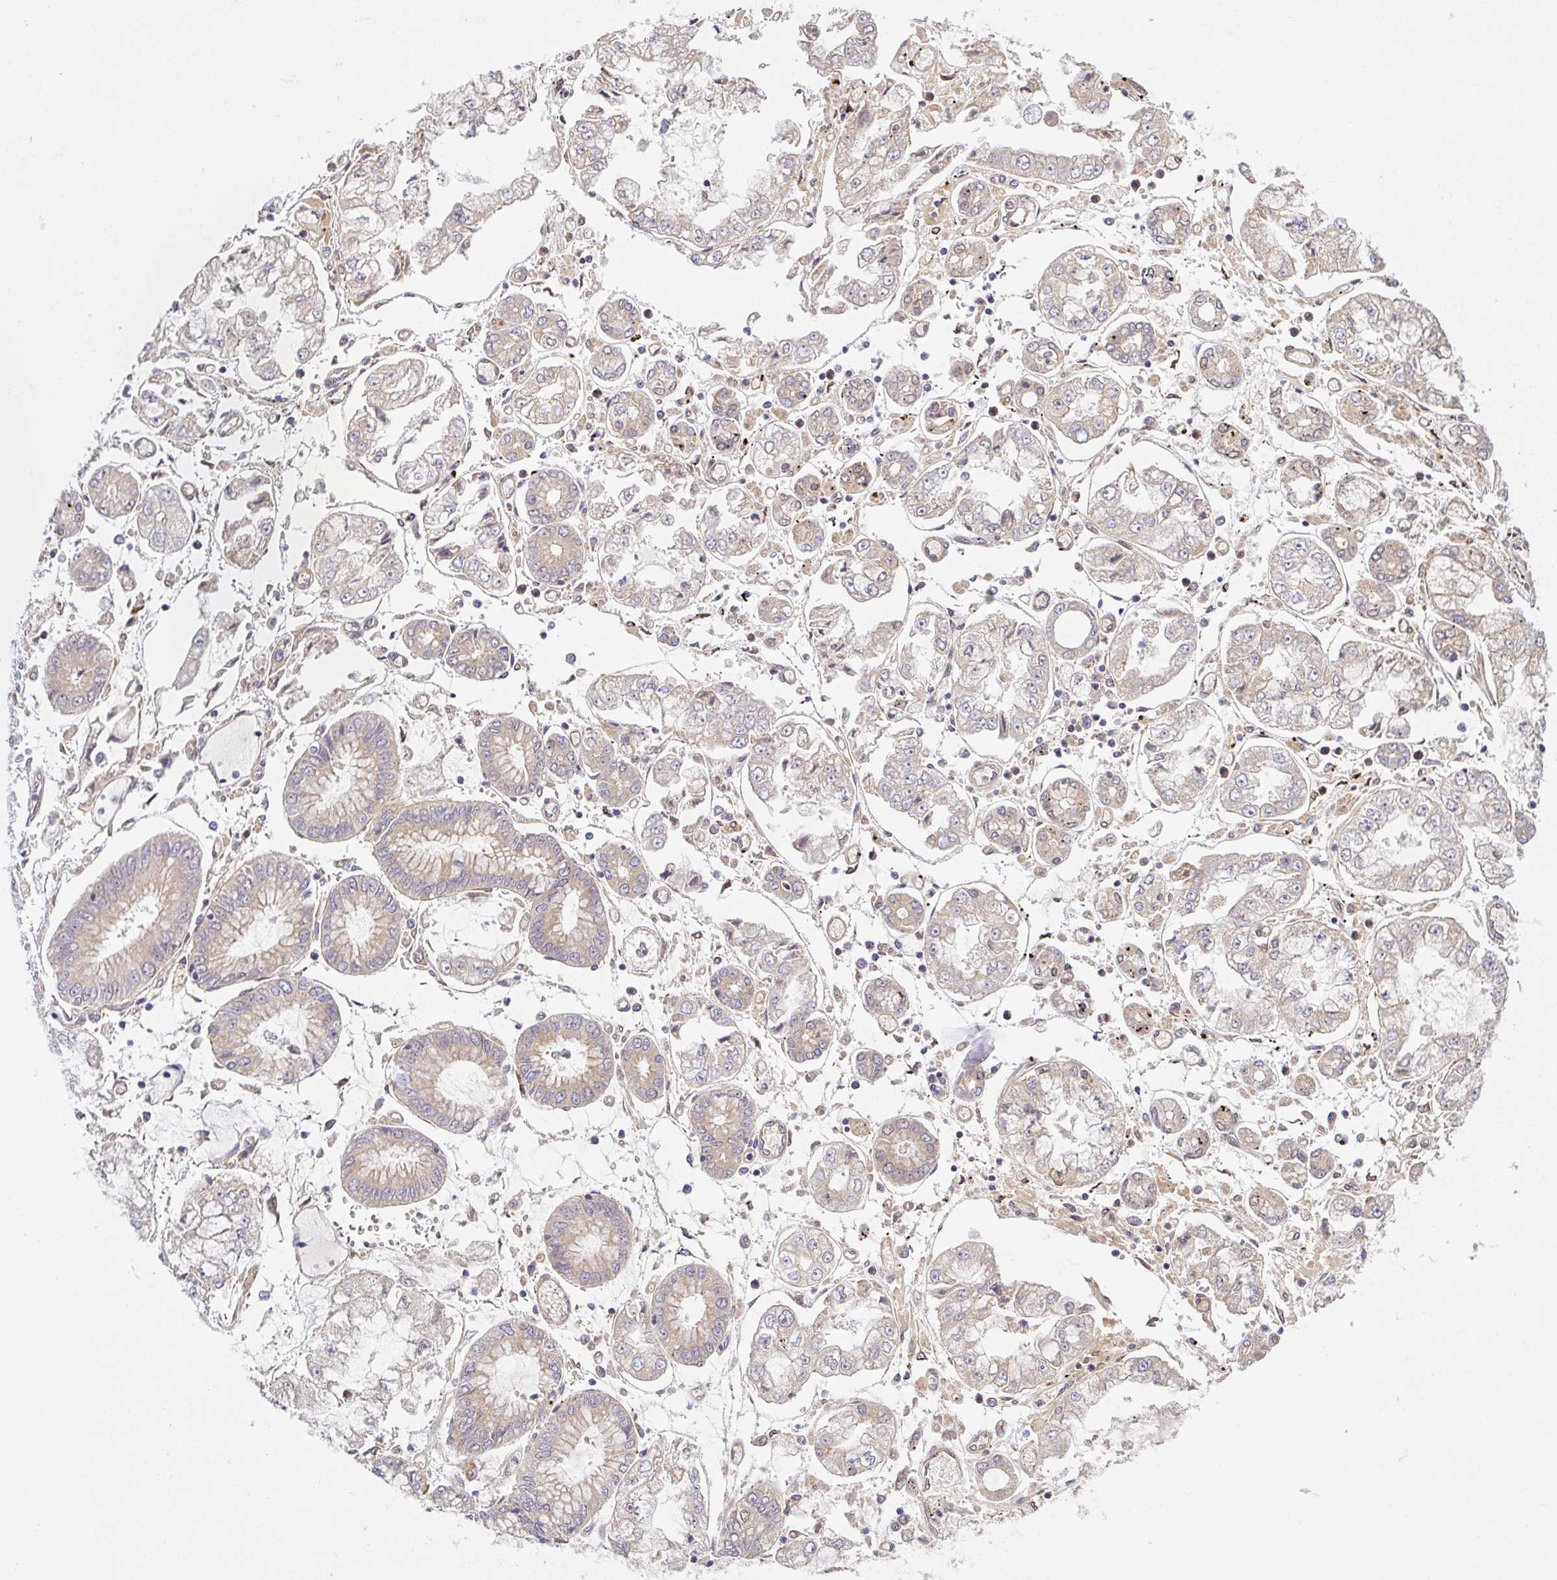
{"staining": {"intensity": "weak", "quantity": "25%-75%", "location": "cytoplasmic/membranous"}, "tissue": "stomach cancer", "cell_type": "Tumor cells", "image_type": "cancer", "snomed": [{"axis": "morphology", "description": "Adenocarcinoma, NOS"}, {"axis": "topography", "description": "Stomach"}], "caption": "Immunohistochemistry (DAB) staining of human stomach cancer (adenocarcinoma) shows weak cytoplasmic/membranous protein positivity in approximately 25%-75% of tumor cells.", "gene": "UBE4A", "patient": {"sex": "male", "age": 76}}